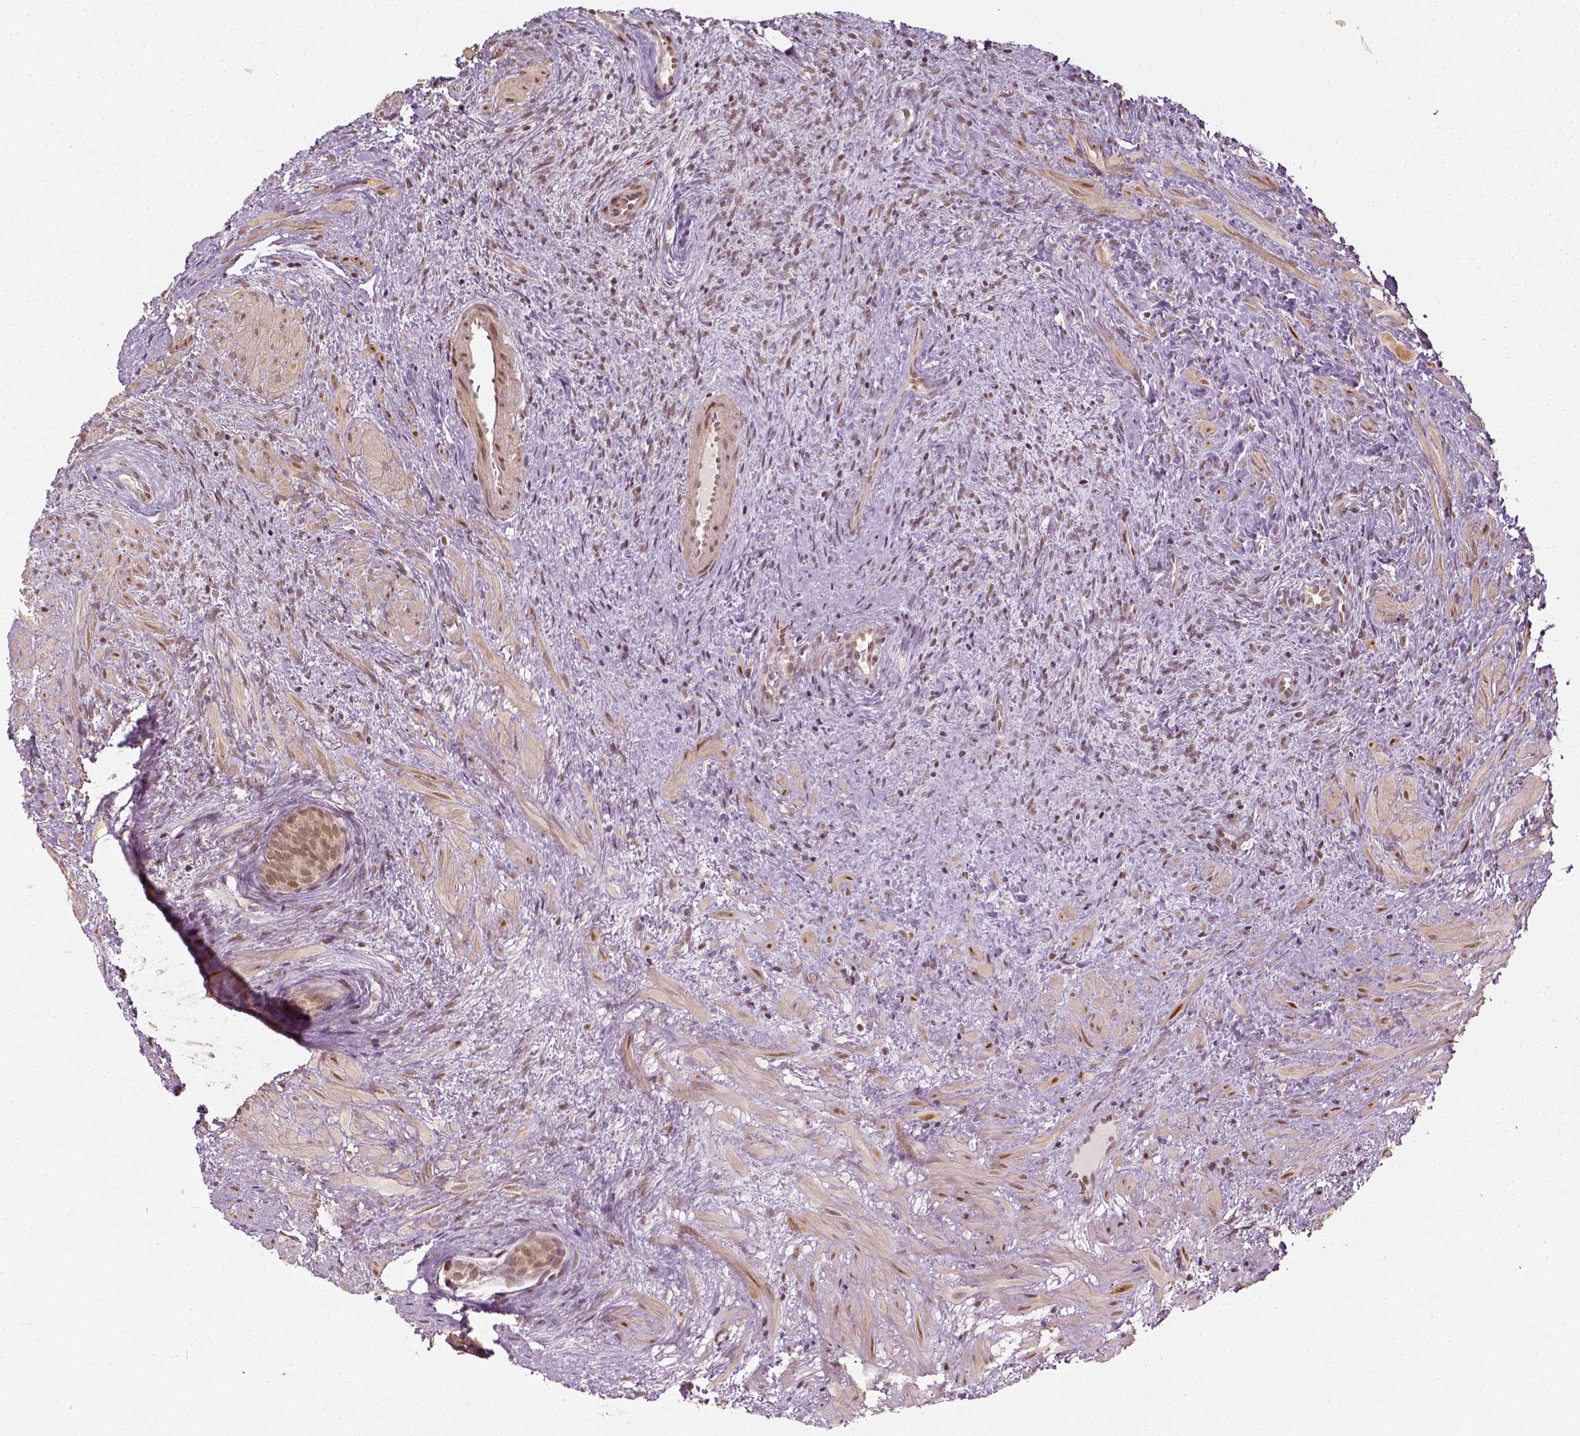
{"staining": {"intensity": "moderate", "quantity": "<25%", "location": "cytoplasmic/membranous,nuclear"}, "tissue": "prostate cancer", "cell_type": "Tumor cells", "image_type": "cancer", "snomed": [{"axis": "morphology", "description": "Adenocarcinoma, High grade"}, {"axis": "topography", "description": "Prostate"}], "caption": "A photomicrograph of human prostate cancer (adenocarcinoma (high-grade)) stained for a protein exhibits moderate cytoplasmic/membranous and nuclear brown staining in tumor cells.", "gene": "ZMAT3", "patient": {"sex": "male", "age": 90}}